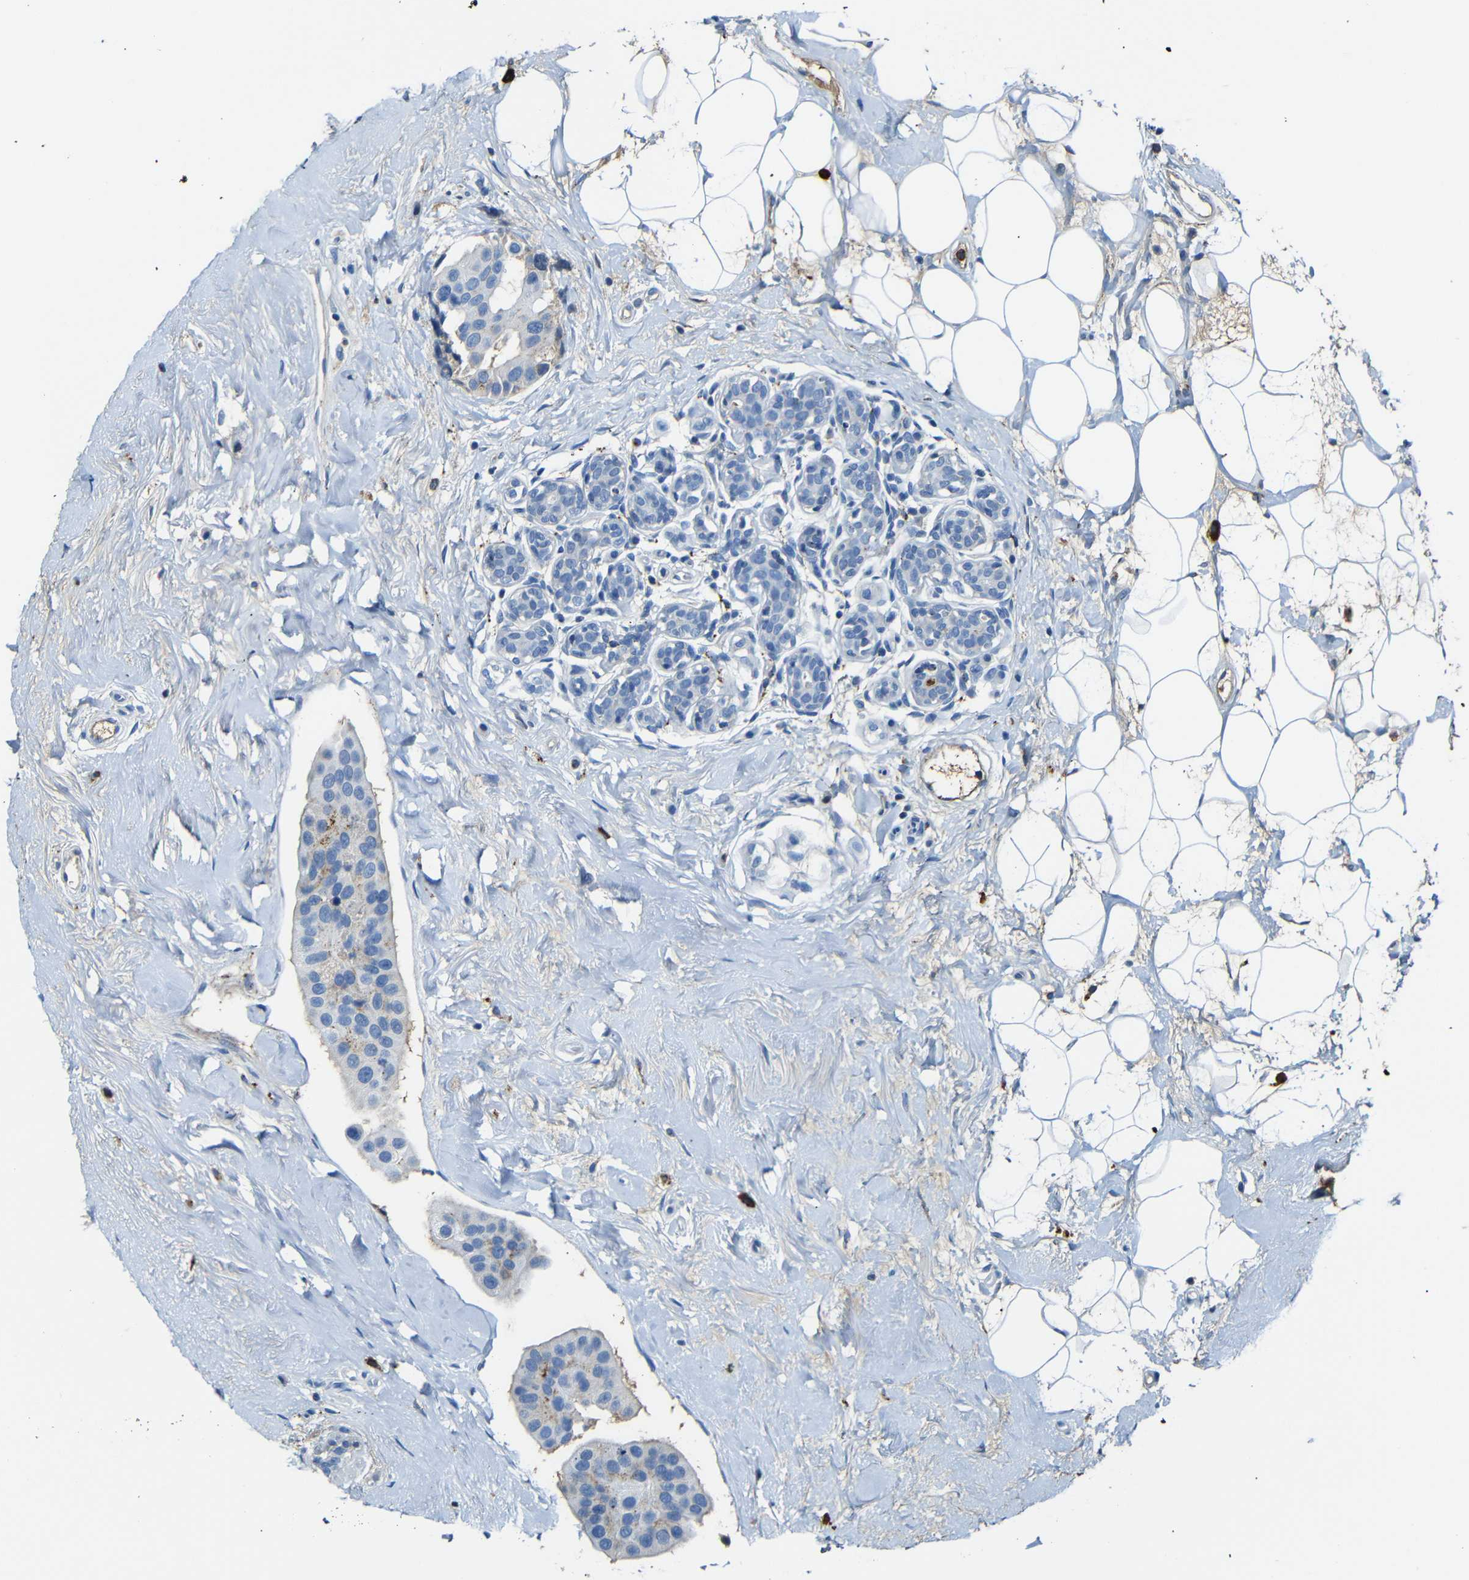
{"staining": {"intensity": "weak", "quantity": "<25%", "location": "cytoplasmic/membranous"}, "tissue": "breast cancer", "cell_type": "Tumor cells", "image_type": "cancer", "snomed": [{"axis": "morphology", "description": "Normal tissue, NOS"}, {"axis": "morphology", "description": "Duct carcinoma"}, {"axis": "topography", "description": "Breast"}], "caption": "Tumor cells show no significant protein staining in breast cancer (infiltrating ductal carcinoma).", "gene": "SERPINA1", "patient": {"sex": "female", "age": 39}}